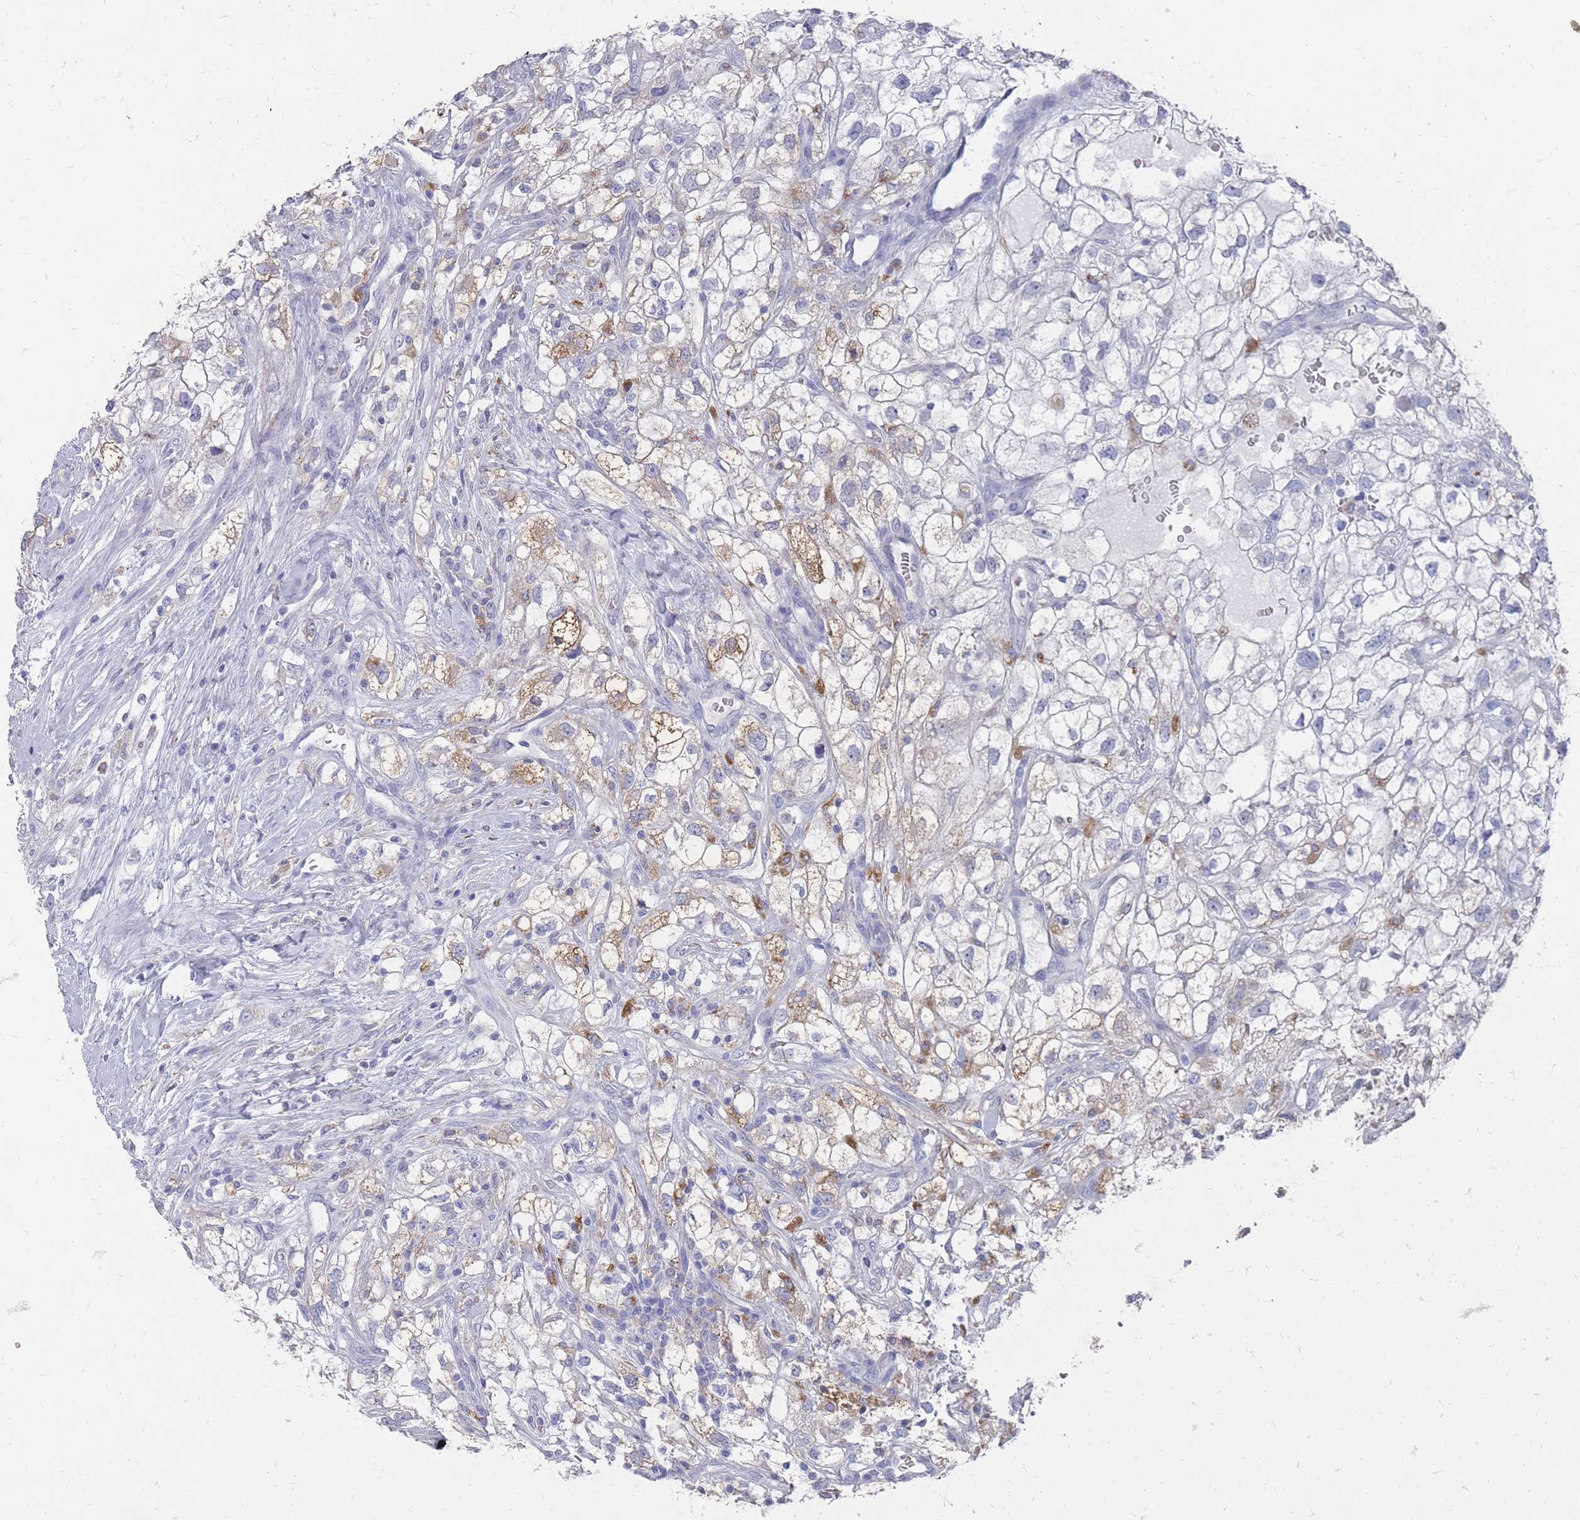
{"staining": {"intensity": "weak", "quantity": "<25%", "location": "cytoplasmic/membranous"}, "tissue": "renal cancer", "cell_type": "Tumor cells", "image_type": "cancer", "snomed": [{"axis": "morphology", "description": "Adenocarcinoma, NOS"}, {"axis": "topography", "description": "Kidney"}], "caption": "Tumor cells show no significant positivity in renal cancer.", "gene": "OTULINL", "patient": {"sex": "male", "age": 59}}